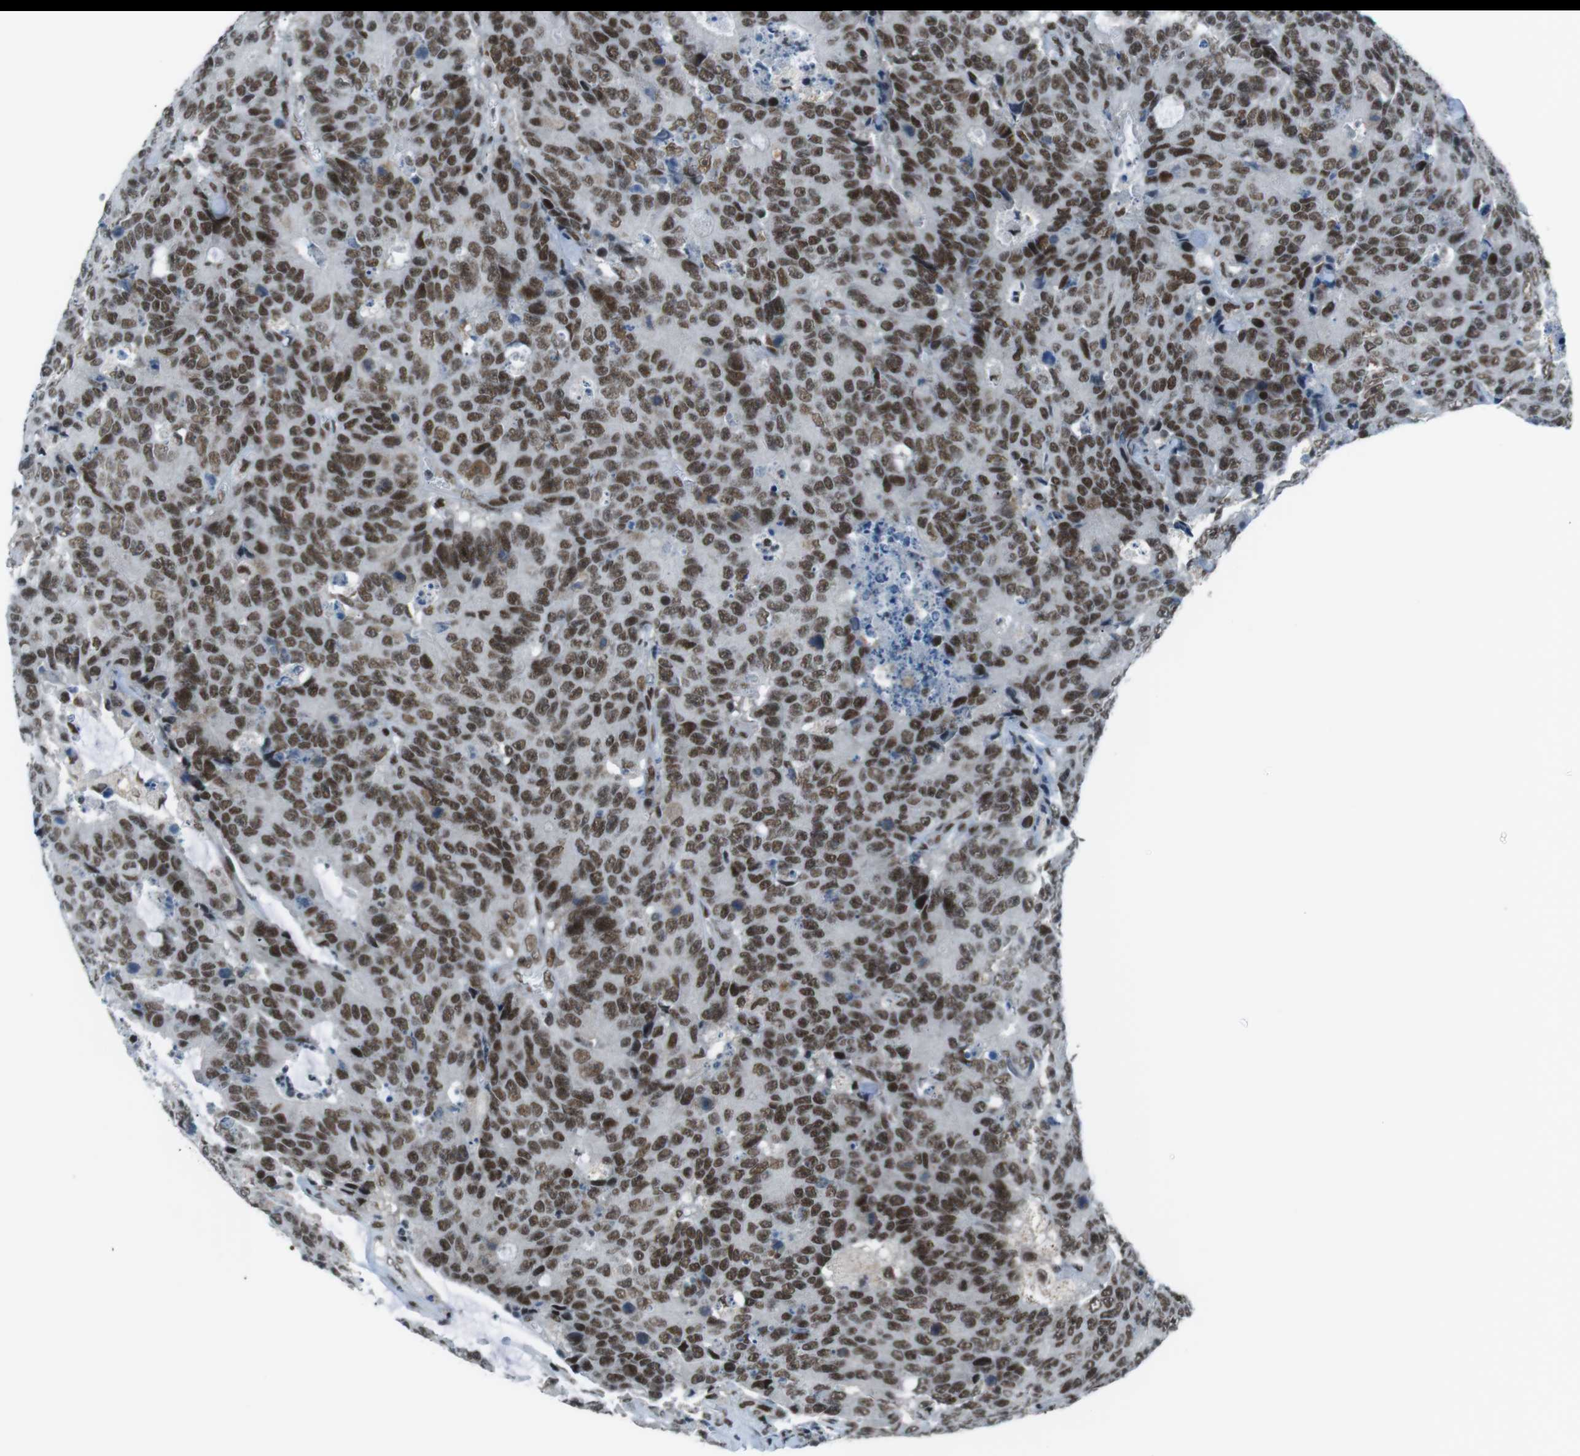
{"staining": {"intensity": "strong", "quantity": ">75%", "location": "nuclear"}, "tissue": "colorectal cancer", "cell_type": "Tumor cells", "image_type": "cancer", "snomed": [{"axis": "morphology", "description": "Adenocarcinoma, NOS"}, {"axis": "topography", "description": "Colon"}], "caption": "Immunohistochemical staining of adenocarcinoma (colorectal) displays high levels of strong nuclear protein staining in about >75% of tumor cells. Nuclei are stained in blue.", "gene": "TAF1", "patient": {"sex": "female", "age": 86}}